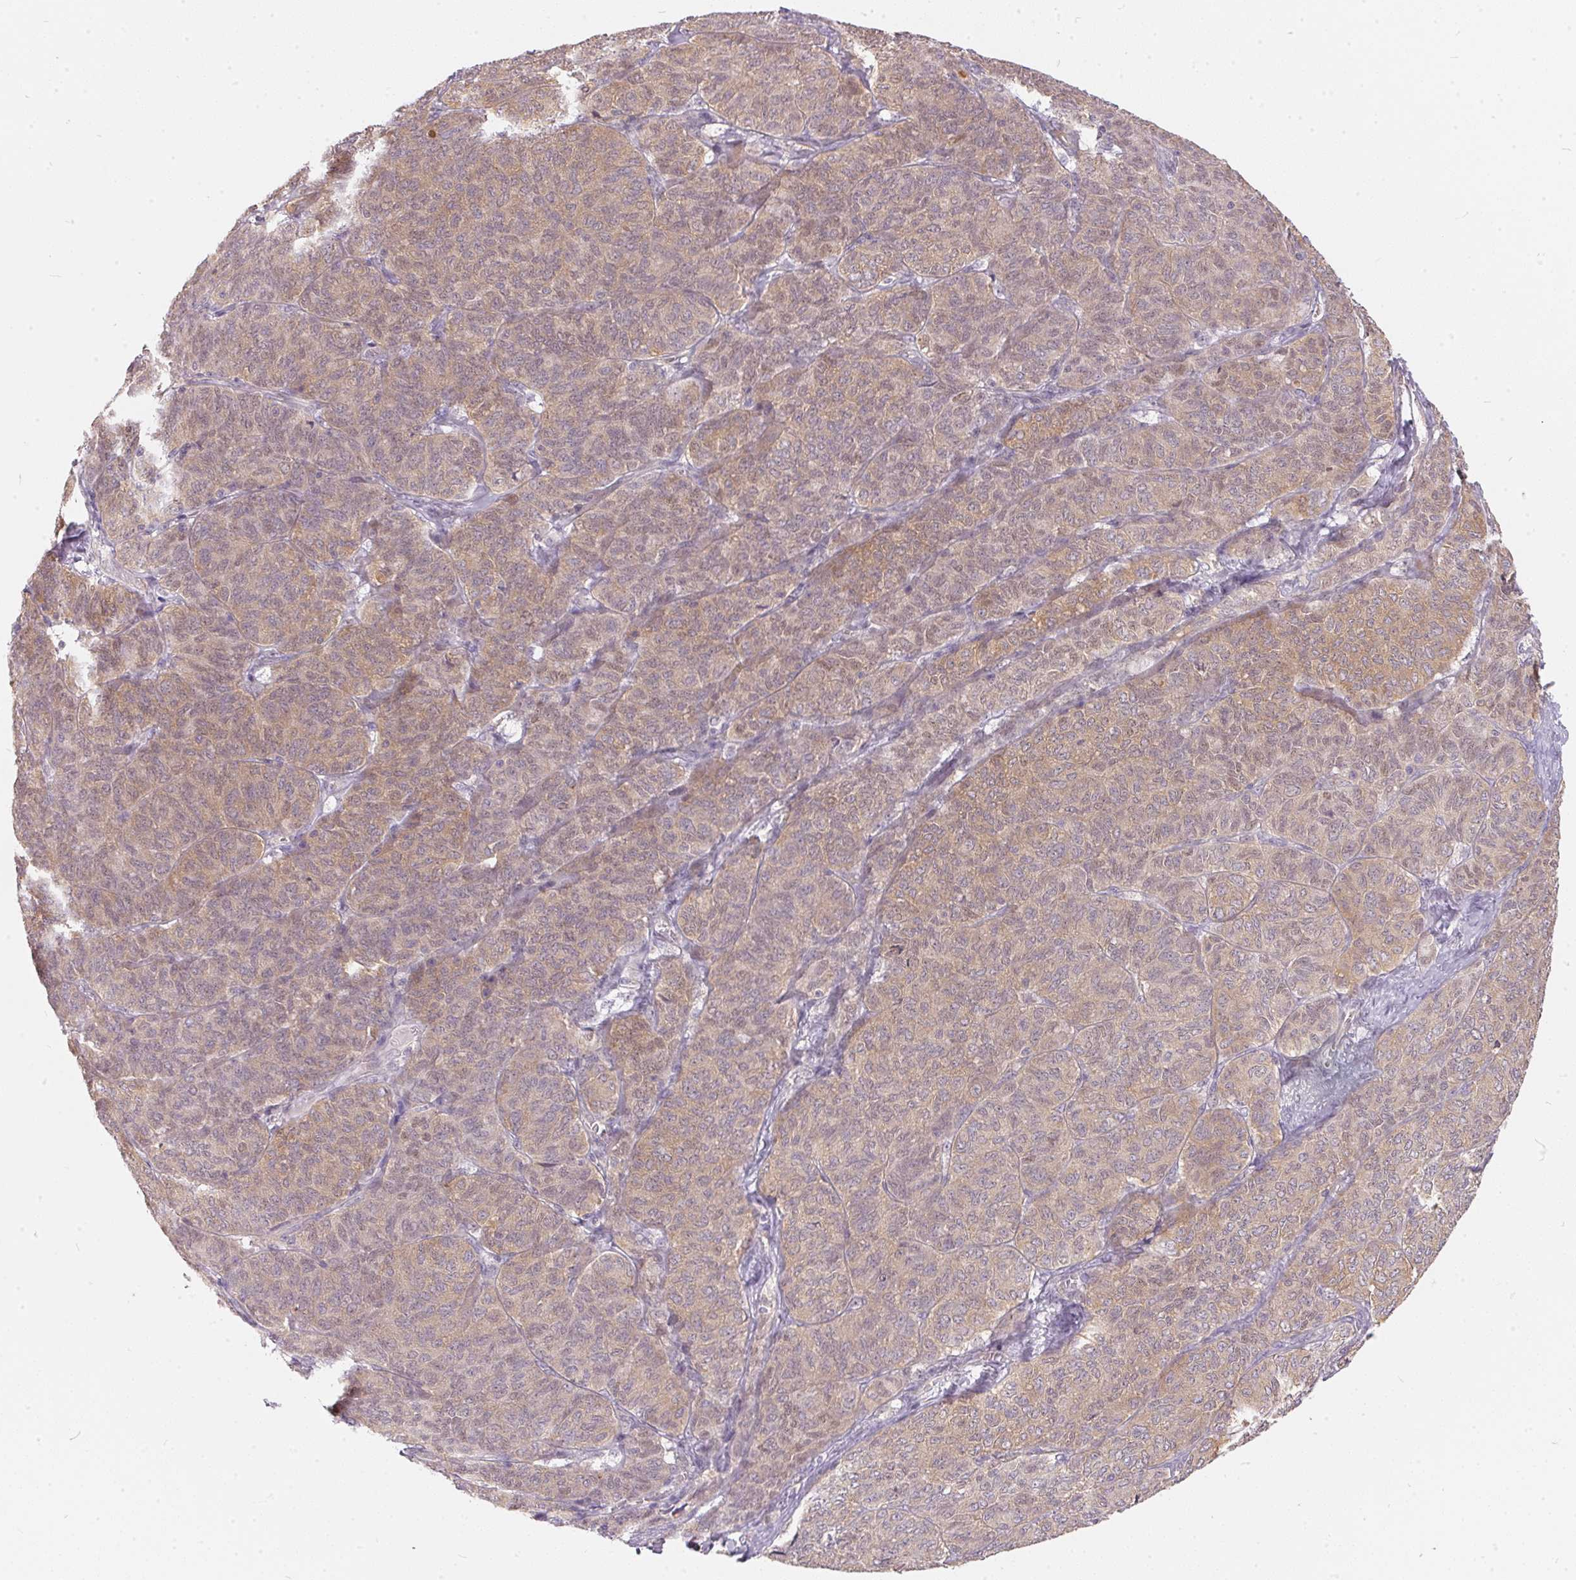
{"staining": {"intensity": "weak", "quantity": ">75%", "location": "cytoplasmic/membranous,nuclear"}, "tissue": "ovarian cancer", "cell_type": "Tumor cells", "image_type": "cancer", "snomed": [{"axis": "morphology", "description": "Carcinoma, endometroid"}, {"axis": "topography", "description": "Ovary"}], "caption": "Weak cytoplasmic/membranous and nuclear positivity is present in about >75% of tumor cells in endometroid carcinoma (ovarian). (Brightfield microscopy of DAB IHC at high magnification).", "gene": "BLMH", "patient": {"sex": "female", "age": 80}}